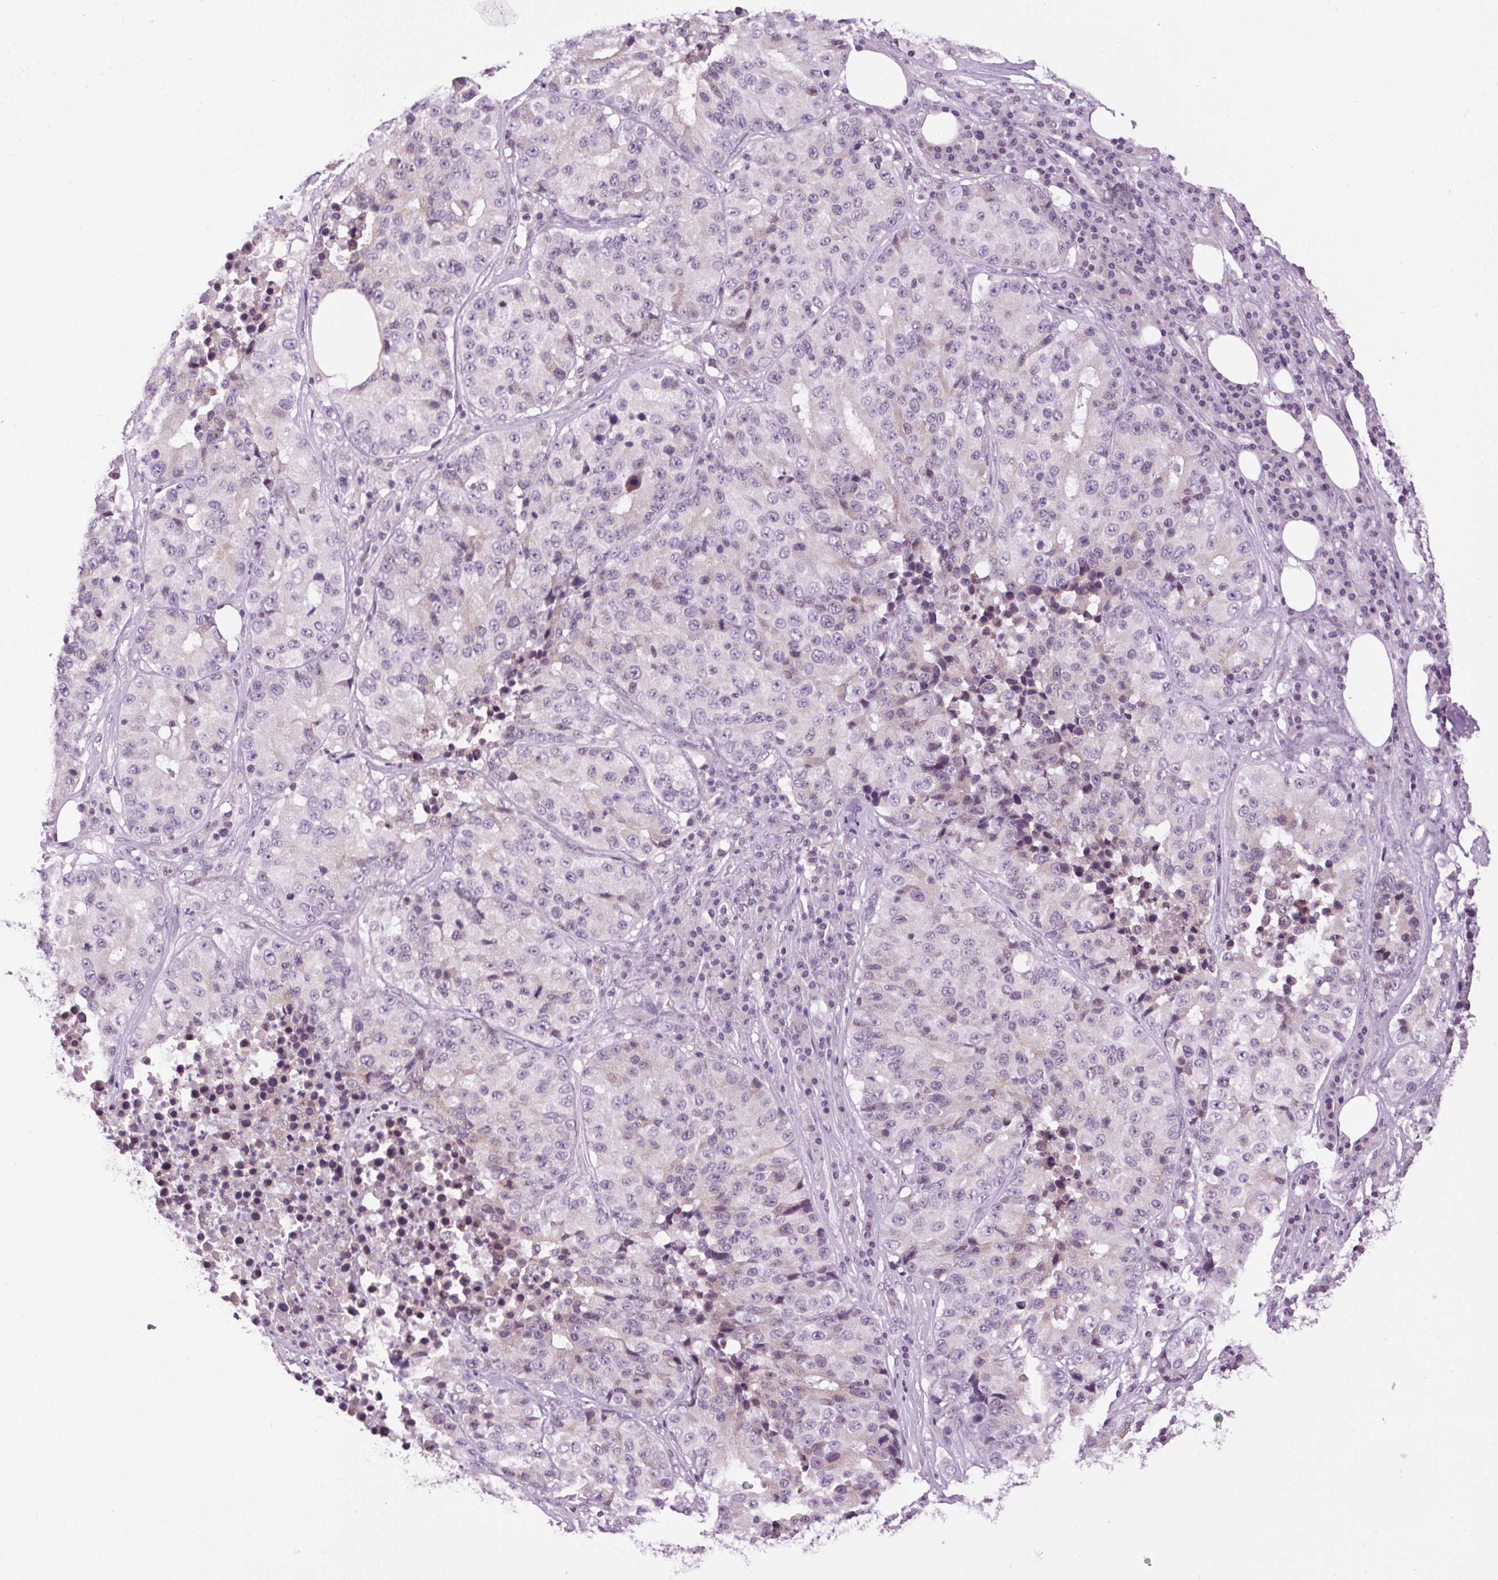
{"staining": {"intensity": "negative", "quantity": "none", "location": "none"}, "tissue": "stomach cancer", "cell_type": "Tumor cells", "image_type": "cancer", "snomed": [{"axis": "morphology", "description": "Adenocarcinoma, NOS"}, {"axis": "topography", "description": "Stomach"}], "caption": "High magnification brightfield microscopy of adenocarcinoma (stomach) stained with DAB (3,3'-diaminobenzidine) (brown) and counterstained with hematoxylin (blue): tumor cells show no significant expression.", "gene": "SMIM13", "patient": {"sex": "male", "age": 71}}